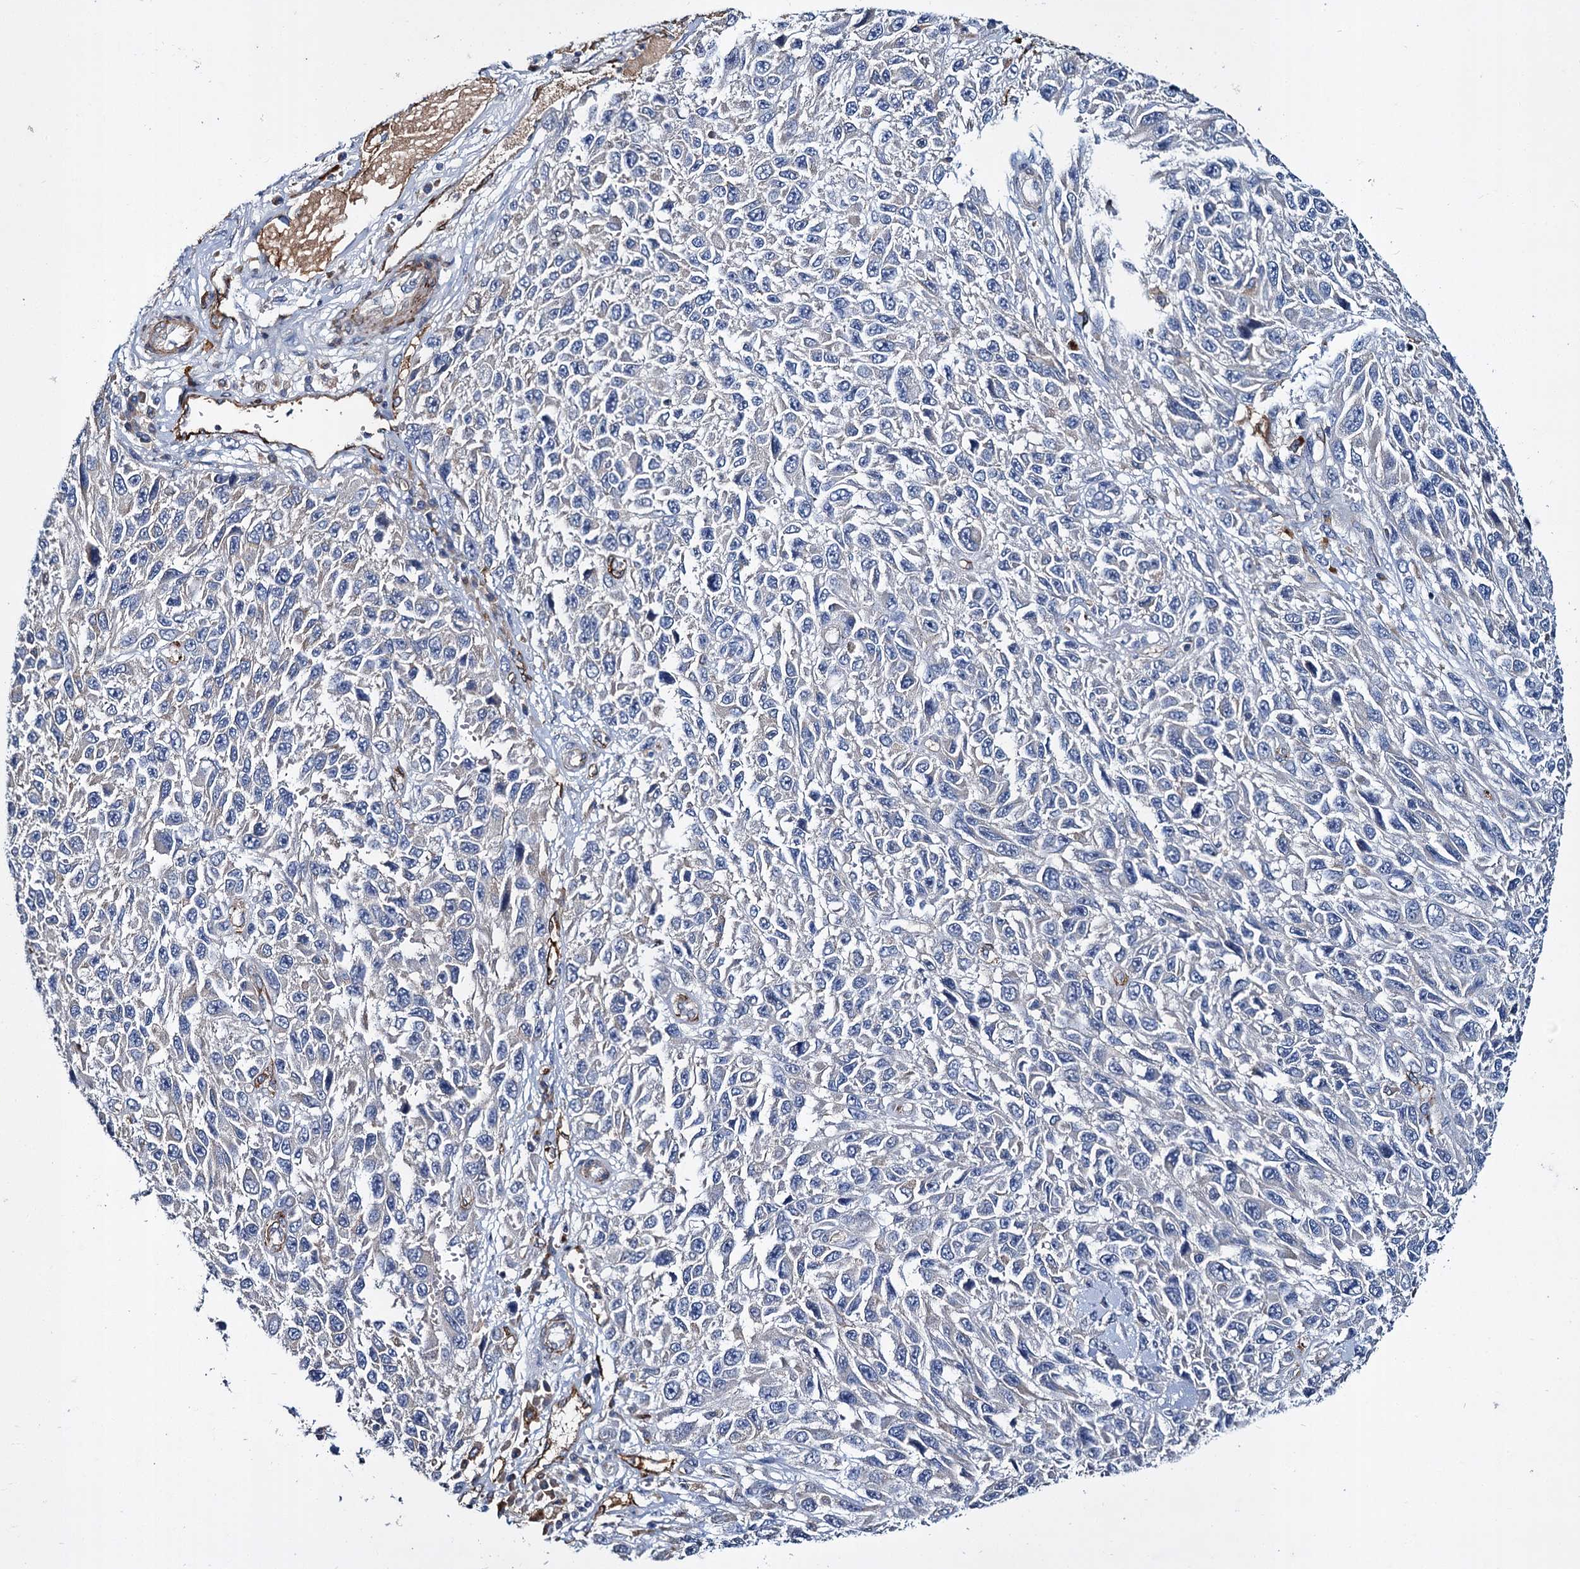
{"staining": {"intensity": "negative", "quantity": "none", "location": "none"}, "tissue": "melanoma", "cell_type": "Tumor cells", "image_type": "cancer", "snomed": [{"axis": "morphology", "description": "Normal tissue, NOS"}, {"axis": "morphology", "description": "Malignant melanoma, NOS"}, {"axis": "topography", "description": "Skin"}], "caption": "Tumor cells are negative for brown protein staining in melanoma.", "gene": "CACNA1C", "patient": {"sex": "female", "age": 96}}